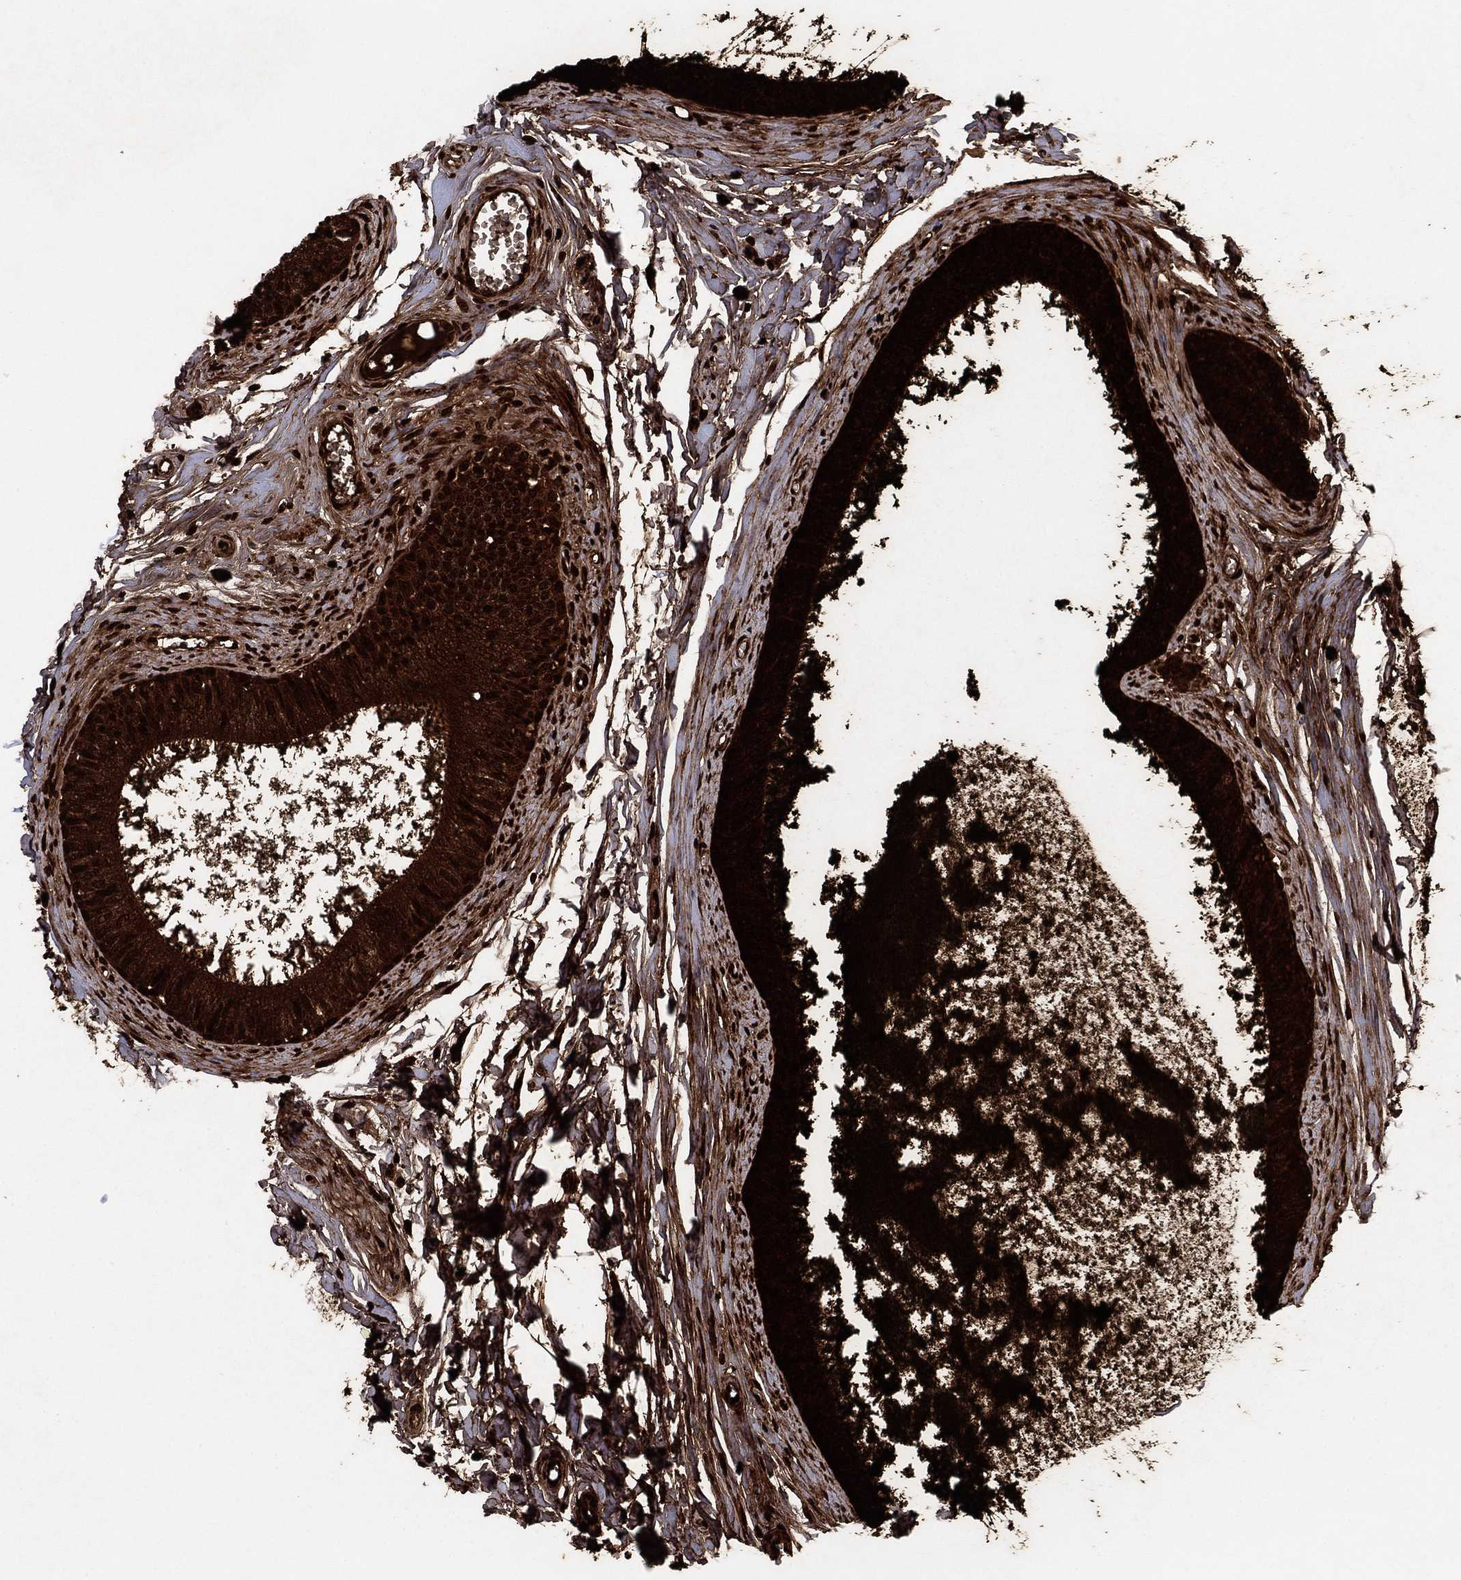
{"staining": {"intensity": "strong", "quantity": "25%-75%", "location": "cytoplasmic/membranous"}, "tissue": "epididymis", "cell_type": "Glandular cells", "image_type": "normal", "snomed": [{"axis": "morphology", "description": "Normal tissue, NOS"}, {"axis": "topography", "description": "Epididymis"}], "caption": "Protein staining of benign epididymis shows strong cytoplasmic/membranous expression in approximately 25%-75% of glandular cells.", "gene": "PTGDS", "patient": {"sex": "male", "age": 51}}